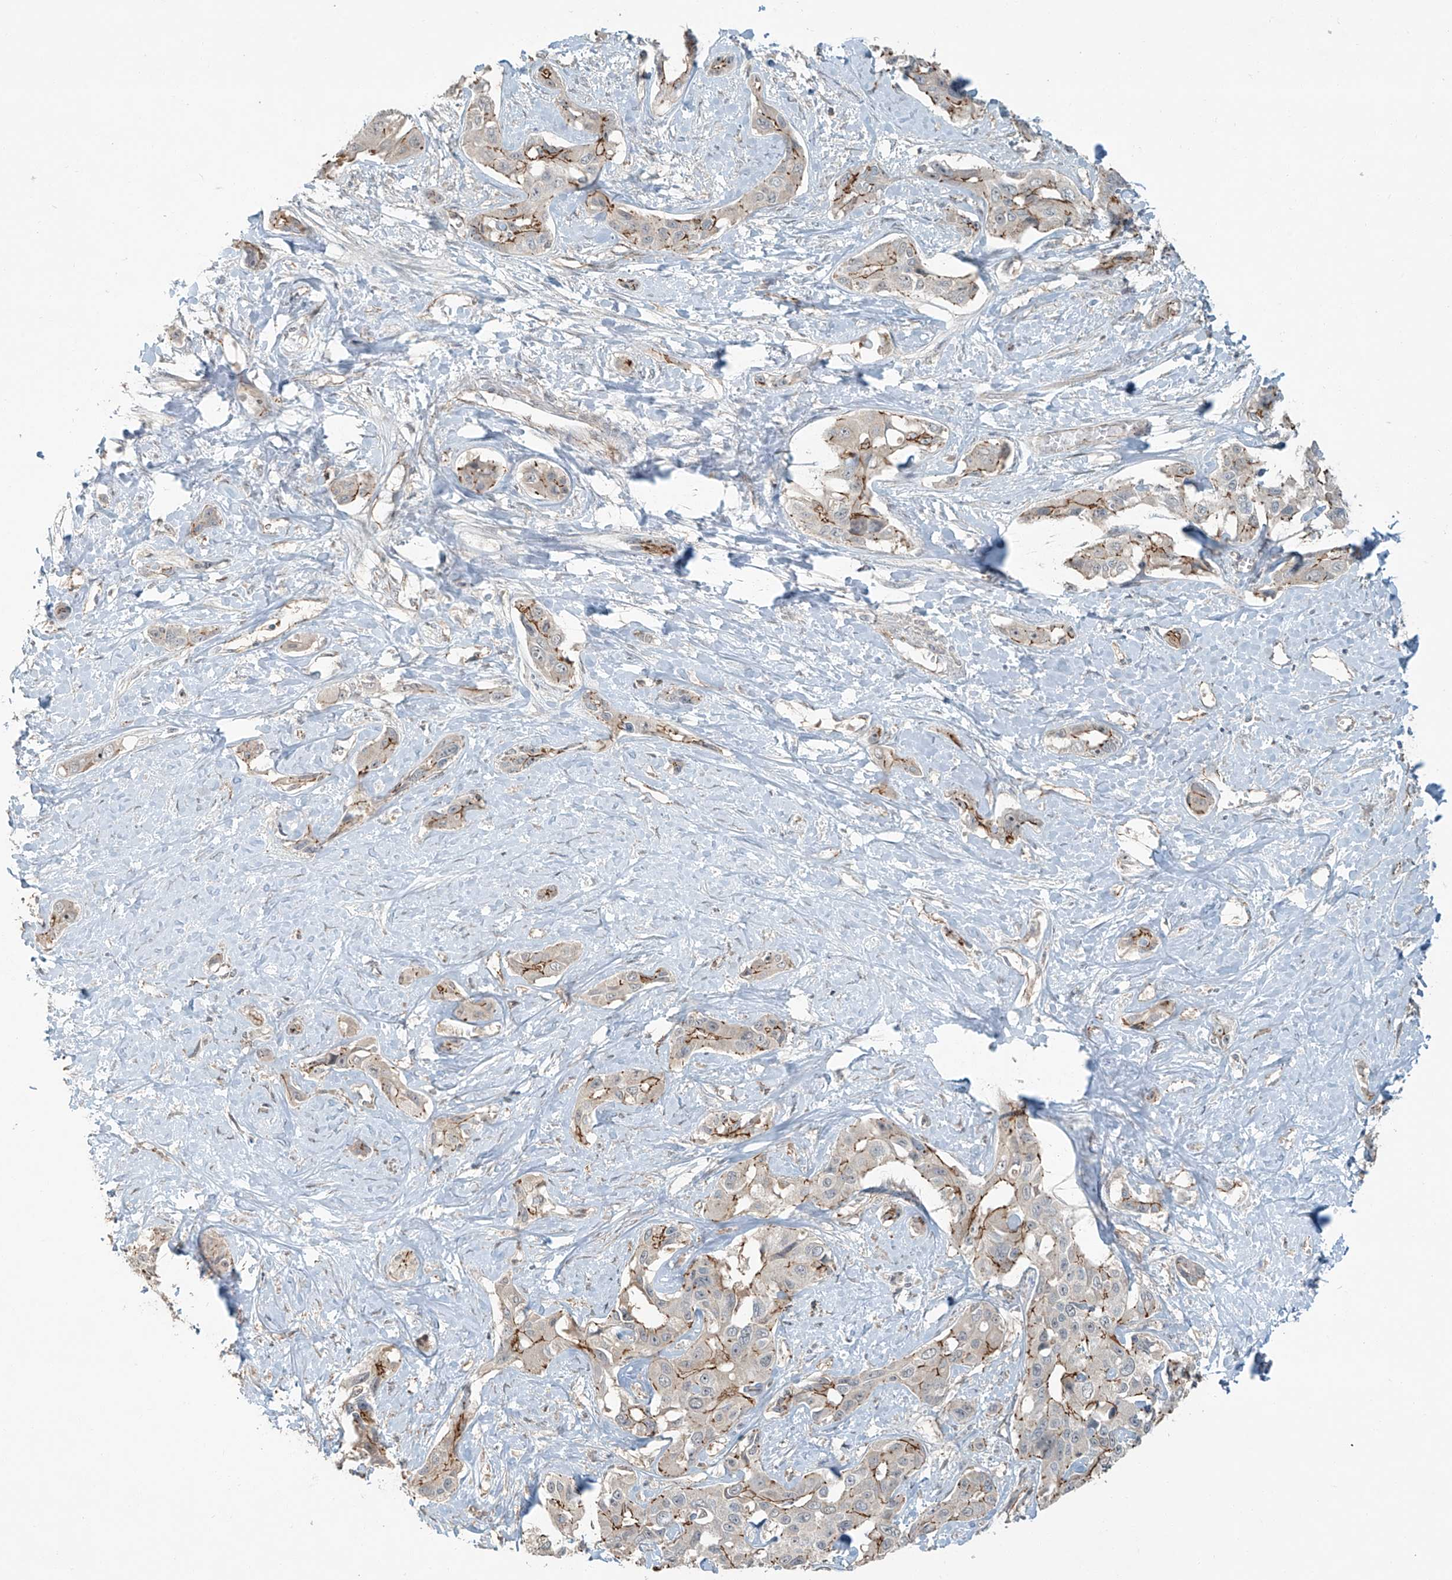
{"staining": {"intensity": "moderate", "quantity": "25%-75%", "location": "cytoplasmic/membranous"}, "tissue": "liver cancer", "cell_type": "Tumor cells", "image_type": "cancer", "snomed": [{"axis": "morphology", "description": "Cholangiocarcinoma"}, {"axis": "topography", "description": "Liver"}], "caption": "Protein analysis of liver cancer tissue displays moderate cytoplasmic/membranous staining in about 25%-75% of tumor cells. (Brightfield microscopy of DAB IHC at high magnification).", "gene": "ZNF16", "patient": {"sex": "male", "age": 59}}